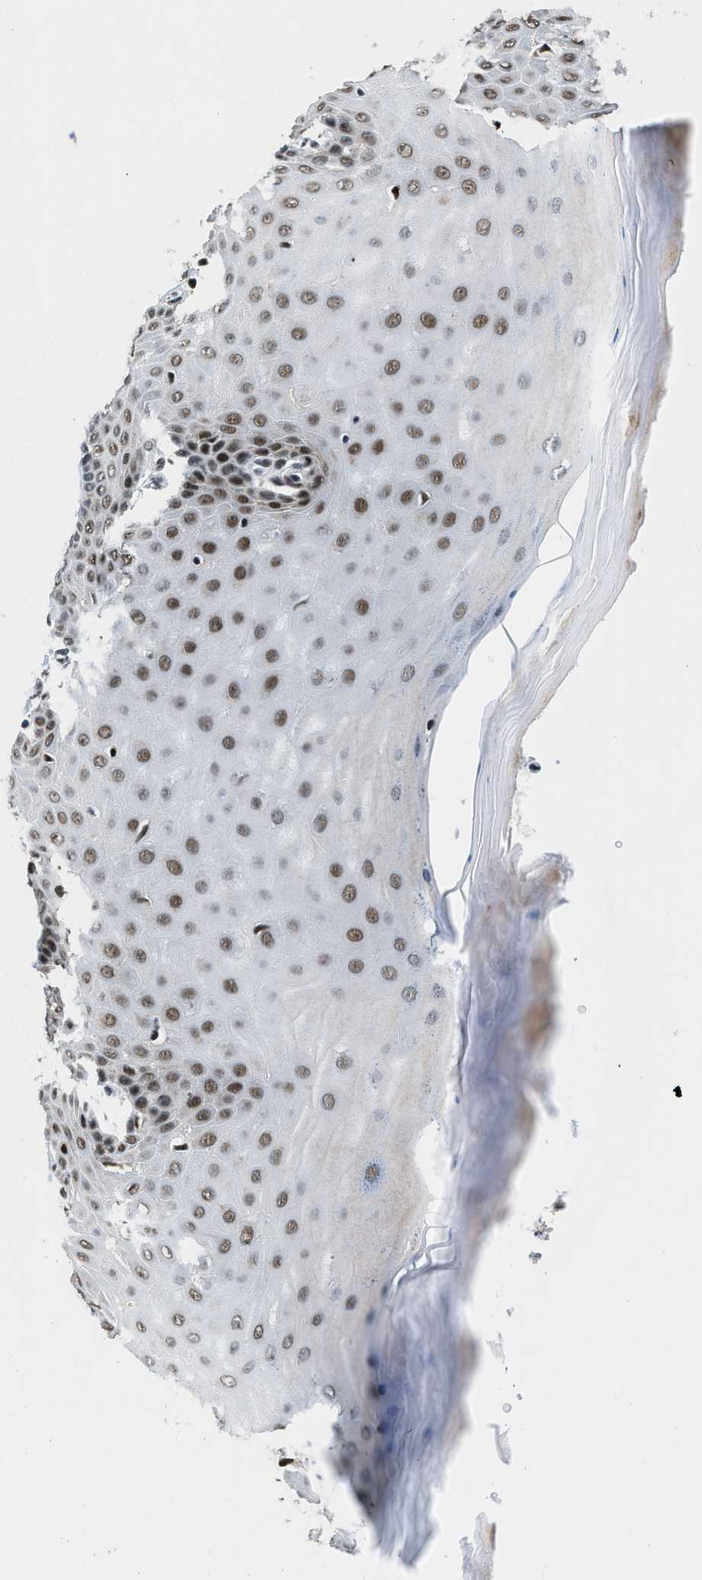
{"staining": {"intensity": "strong", "quantity": ">75%", "location": "nuclear"}, "tissue": "cervix", "cell_type": "Squamous epithelial cells", "image_type": "normal", "snomed": [{"axis": "morphology", "description": "Normal tissue, NOS"}, {"axis": "topography", "description": "Cervix"}], "caption": "Immunohistochemistry (IHC) of benign cervix reveals high levels of strong nuclear positivity in approximately >75% of squamous epithelial cells. (Brightfield microscopy of DAB IHC at high magnification).", "gene": "KDM3B", "patient": {"sex": "female", "age": 55}}